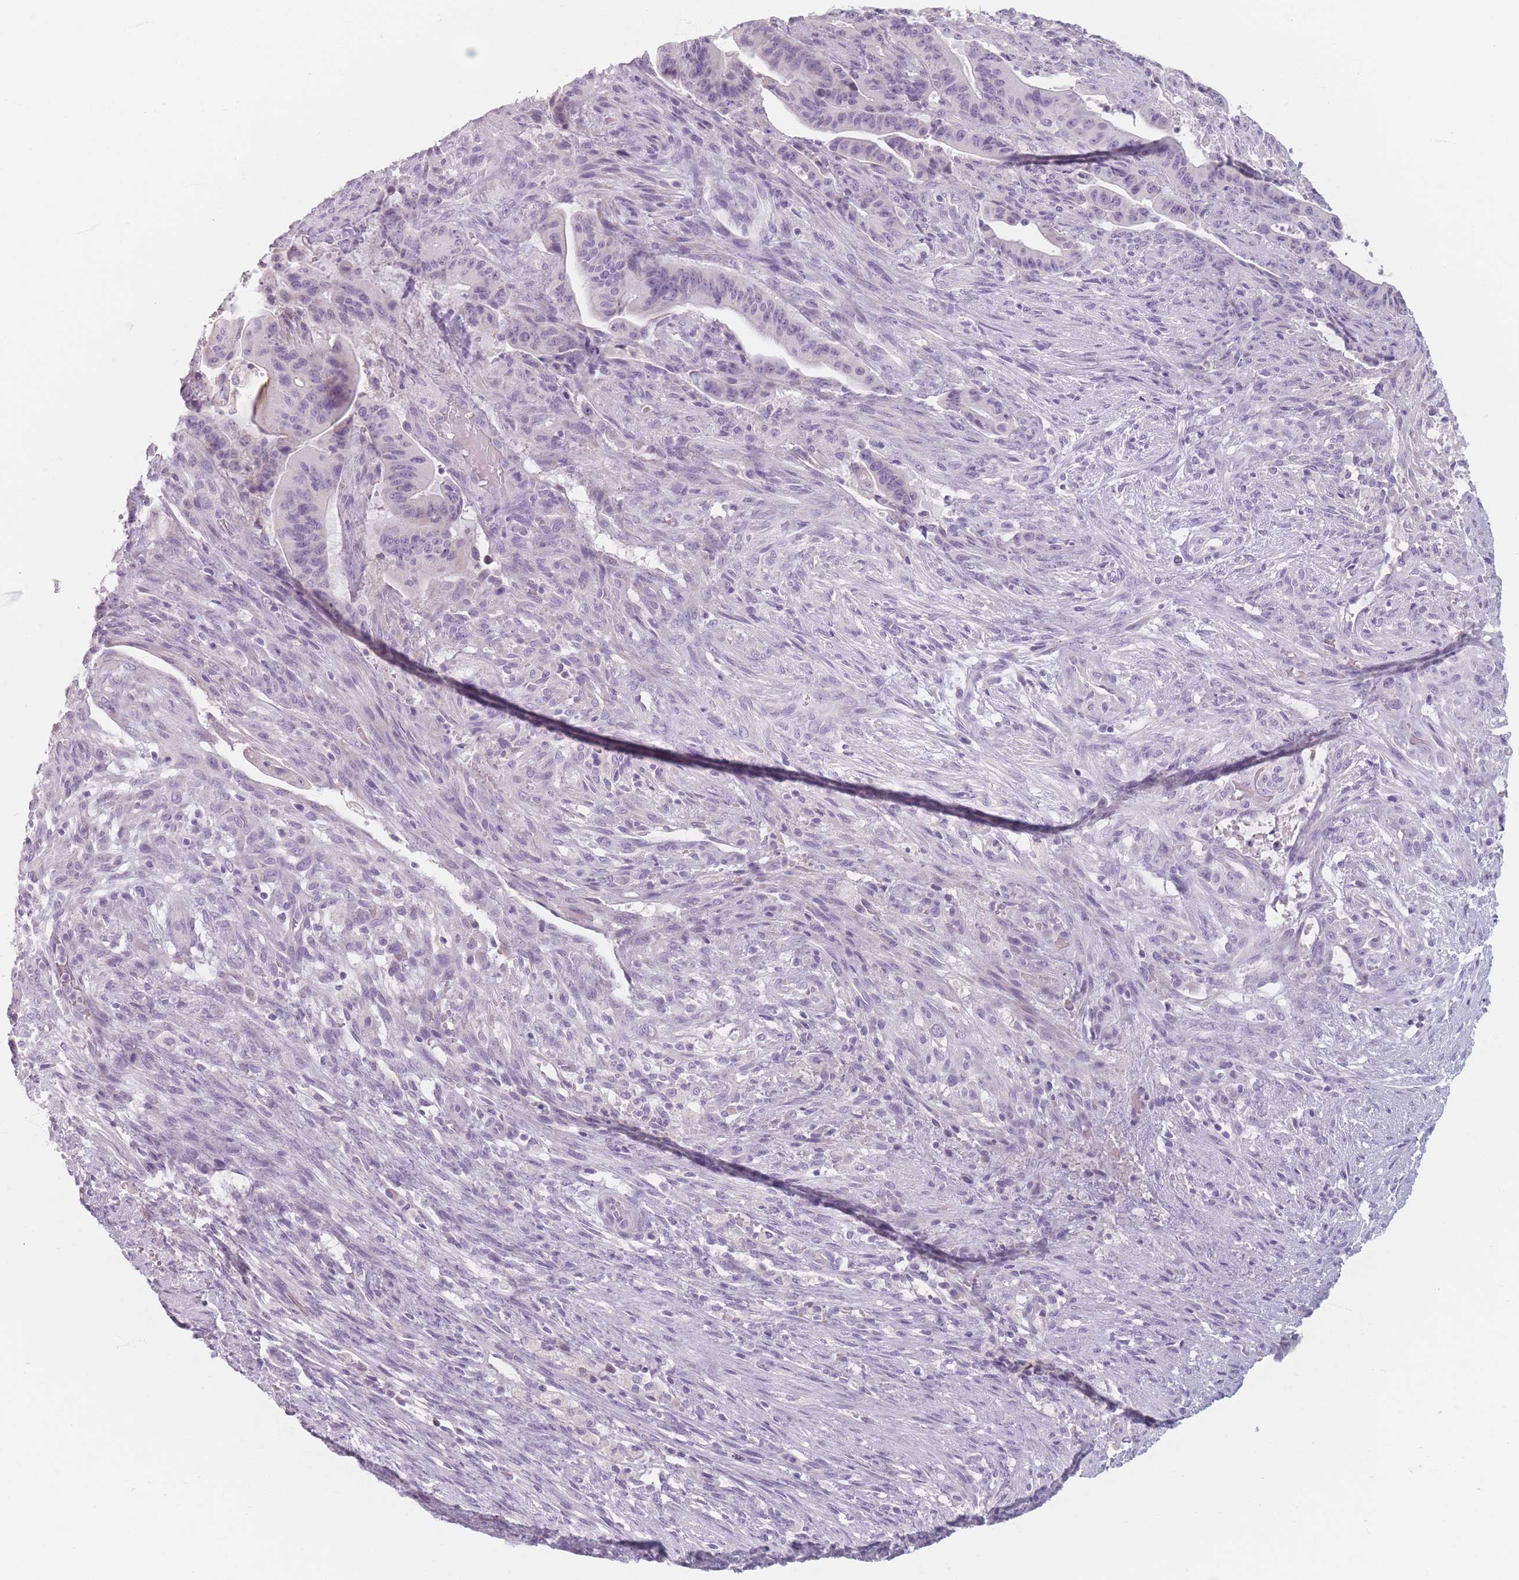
{"staining": {"intensity": "negative", "quantity": "none", "location": "none"}, "tissue": "liver cancer", "cell_type": "Tumor cells", "image_type": "cancer", "snomed": [{"axis": "morphology", "description": "Normal tissue, NOS"}, {"axis": "morphology", "description": "Cholangiocarcinoma"}, {"axis": "topography", "description": "Liver"}, {"axis": "topography", "description": "Peripheral nerve tissue"}], "caption": "Immunohistochemical staining of human liver cholangiocarcinoma reveals no significant staining in tumor cells. (Stains: DAB immunohistochemistry (IHC) with hematoxylin counter stain, Microscopy: brightfield microscopy at high magnification).", "gene": "PIGM", "patient": {"sex": "female", "age": 73}}